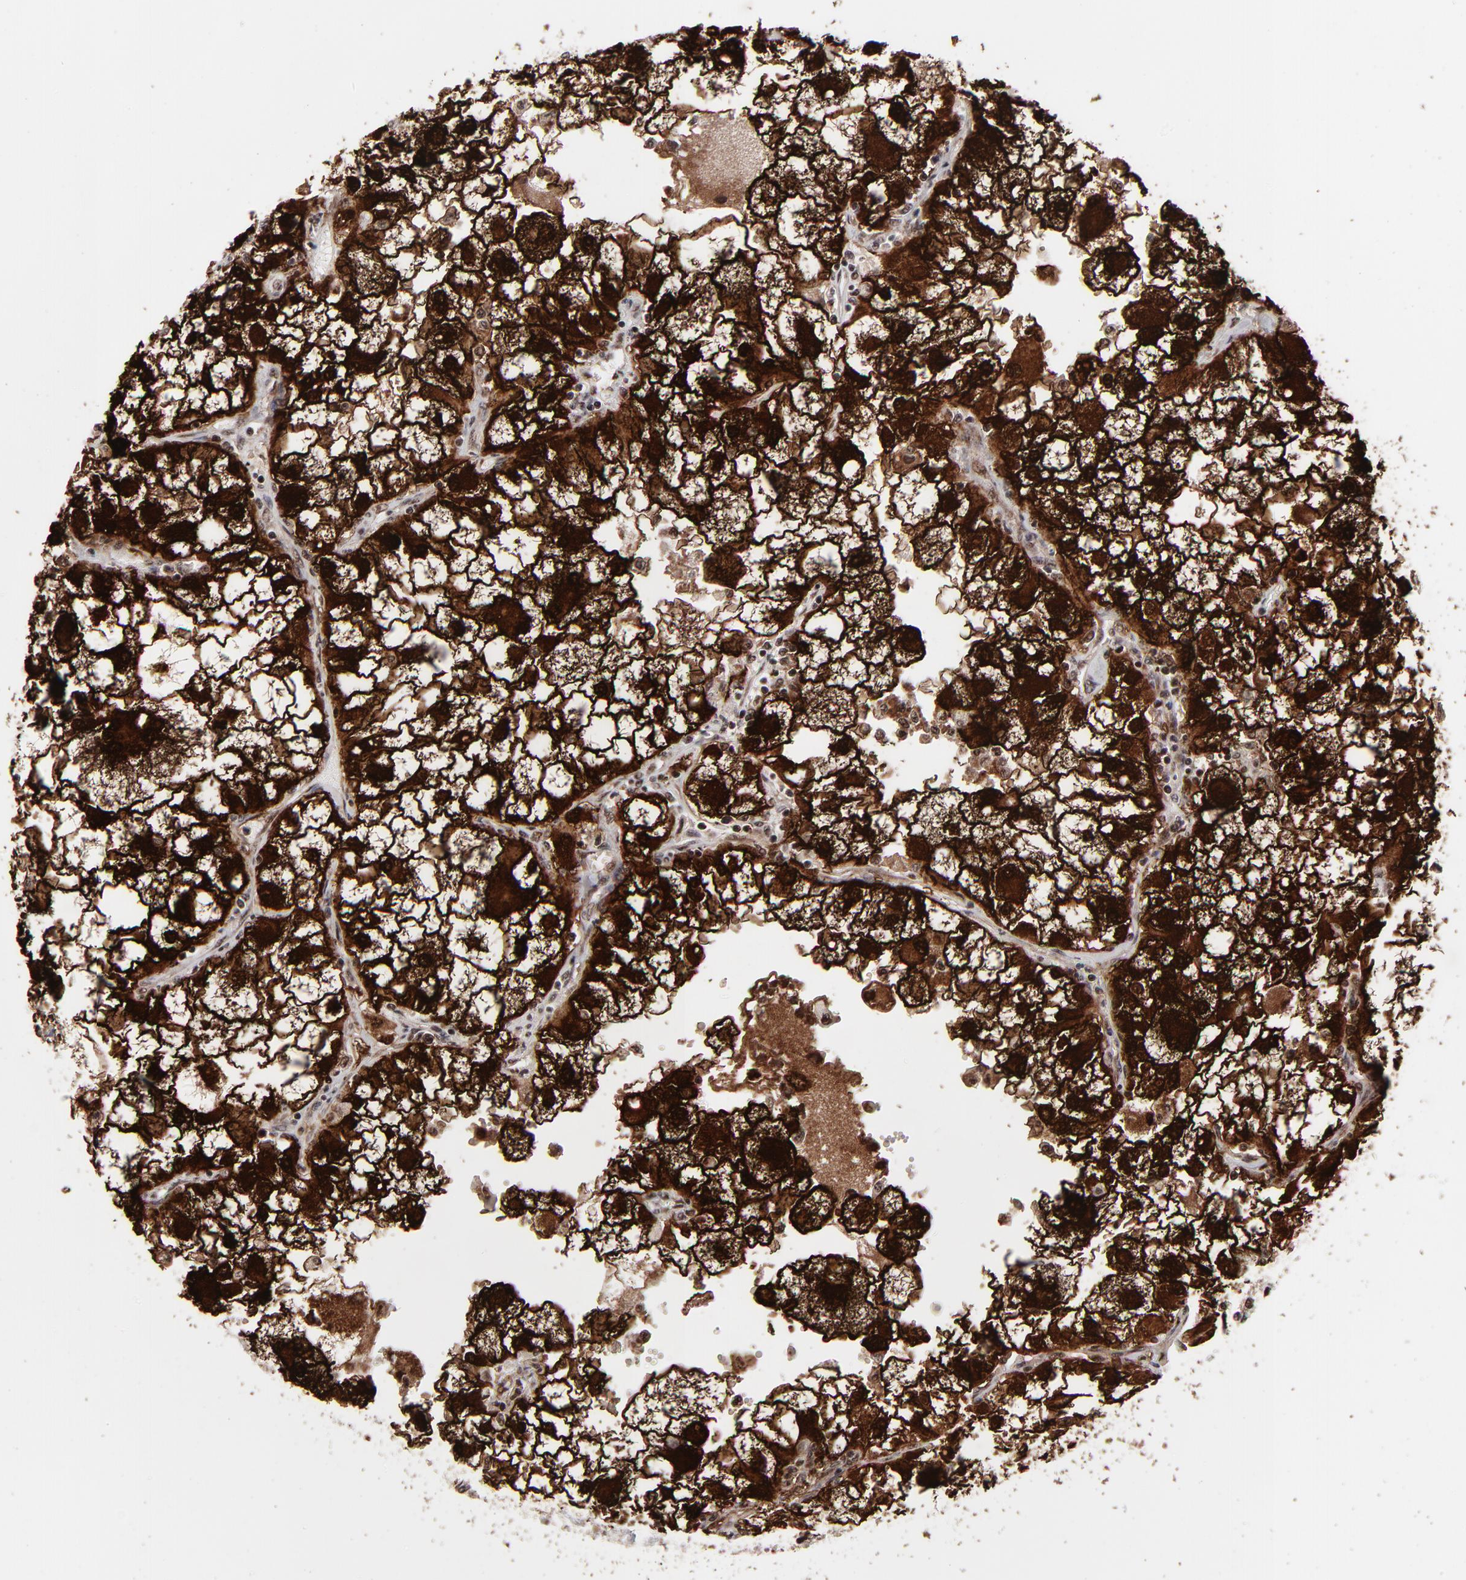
{"staining": {"intensity": "strong", "quantity": ">75%", "location": "cytoplasmic/membranous,nuclear"}, "tissue": "renal cancer", "cell_type": "Tumor cells", "image_type": "cancer", "snomed": [{"axis": "morphology", "description": "Adenocarcinoma, NOS"}, {"axis": "topography", "description": "Kidney"}], "caption": "About >75% of tumor cells in adenocarcinoma (renal) reveal strong cytoplasmic/membranous and nuclear protein expression as visualized by brown immunohistochemical staining.", "gene": "RBM22", "patient": {"sex": "female", "age": 73}}